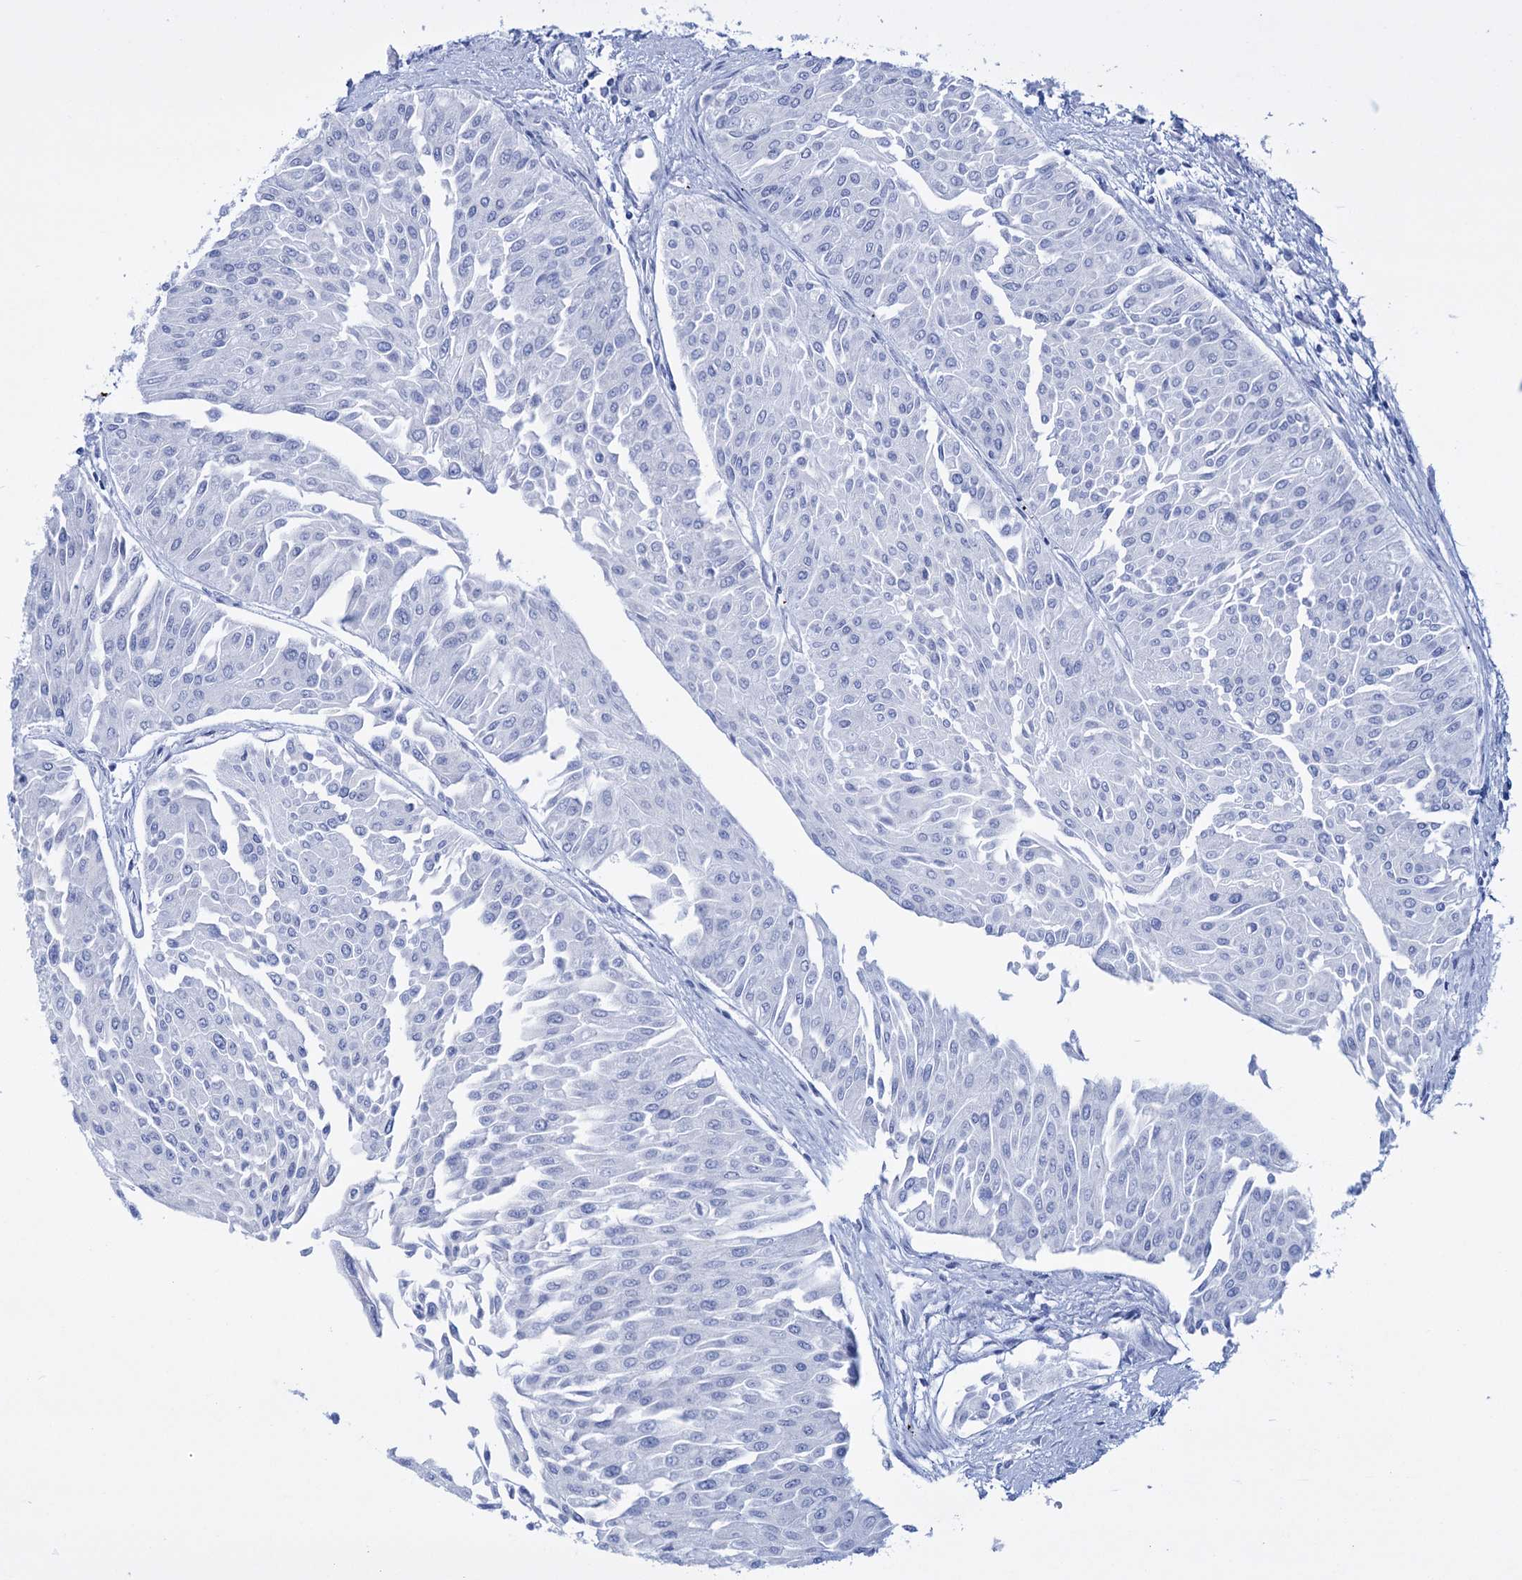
{"staining": {"intensity": "negative", "quantity": "none", "location": "none"}, "tissue": "urothelial cancer", "cell_type": "Tumor cells", "image_type": "cancer", "snomed": [{"axis": "morphology", "description": "Urothelial carcinoma, Low grade"}, {"axis": "topography", "description": "Urinary bladder"}], "caption": "High power microscopy photomicrograph of an immunohistochemistry (IHC) histopathology image of low-grade urothelial carcinoma, revealing no significant expression in tumor cells.", "gene": "FBXW12", "patient": {"sex": "male", "age": 67}}